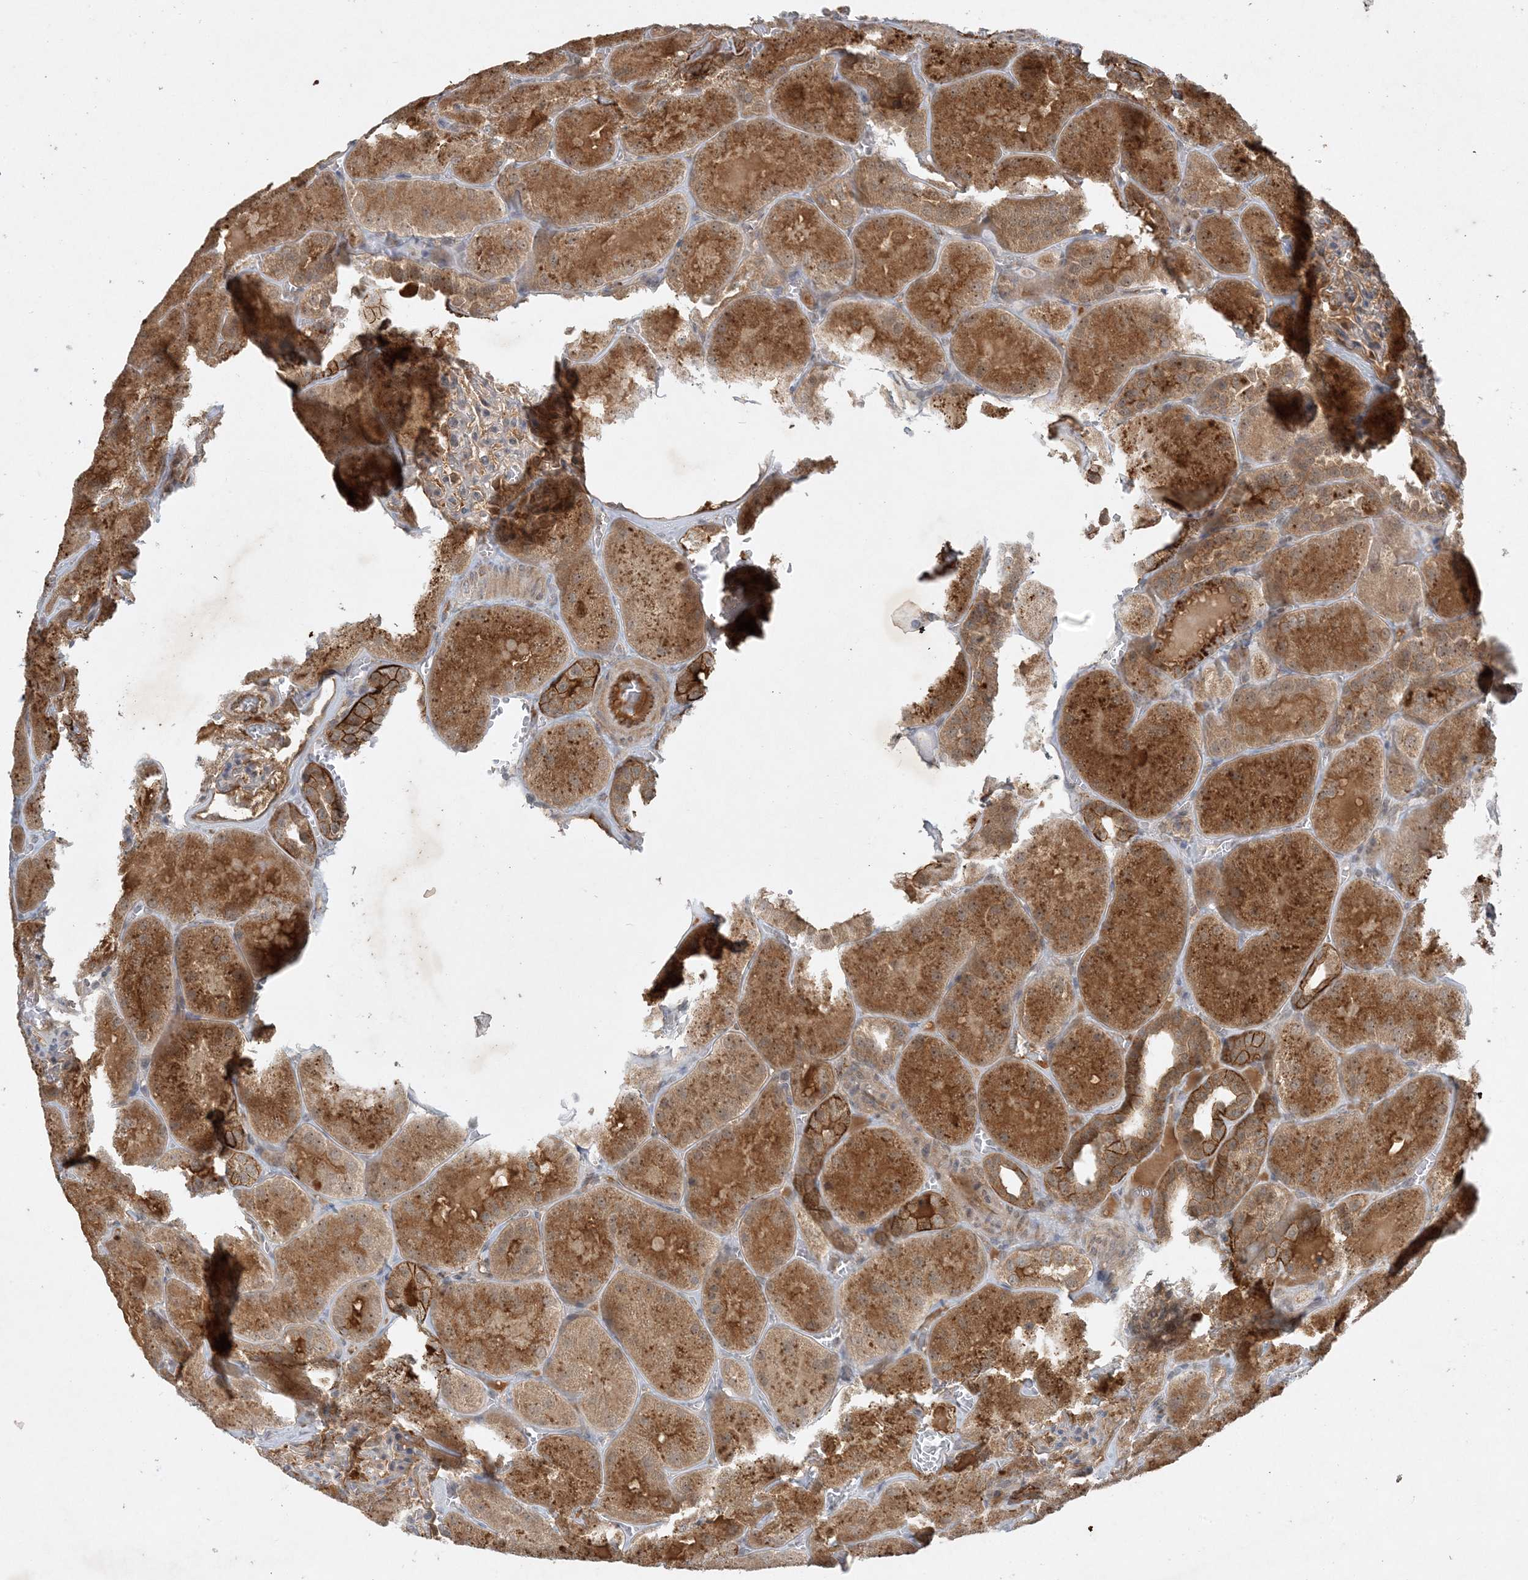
{"staining": {"intensity": "weak", "quantity": "25%-75%", "location": "cytoplasmic/membranous"}, "tissue": "kidney", "cell_type": "Cells in glomeruli", "image_type": "normal", "snomed": [{"axis": "morphology", "description": "Normal tissue, NOS"}, {"axis": "topography", "description": "Kidney"}], "caption": "Brown immunohistochemical staining in unremarkable kidney shows weak cytoplasmic/membranous staining in about 25%-75% of cells in glomeruli. Nuclei are stained in blue.", "gene": "ZCCHC4", "patient": {"sex": "male", "age": 28}}